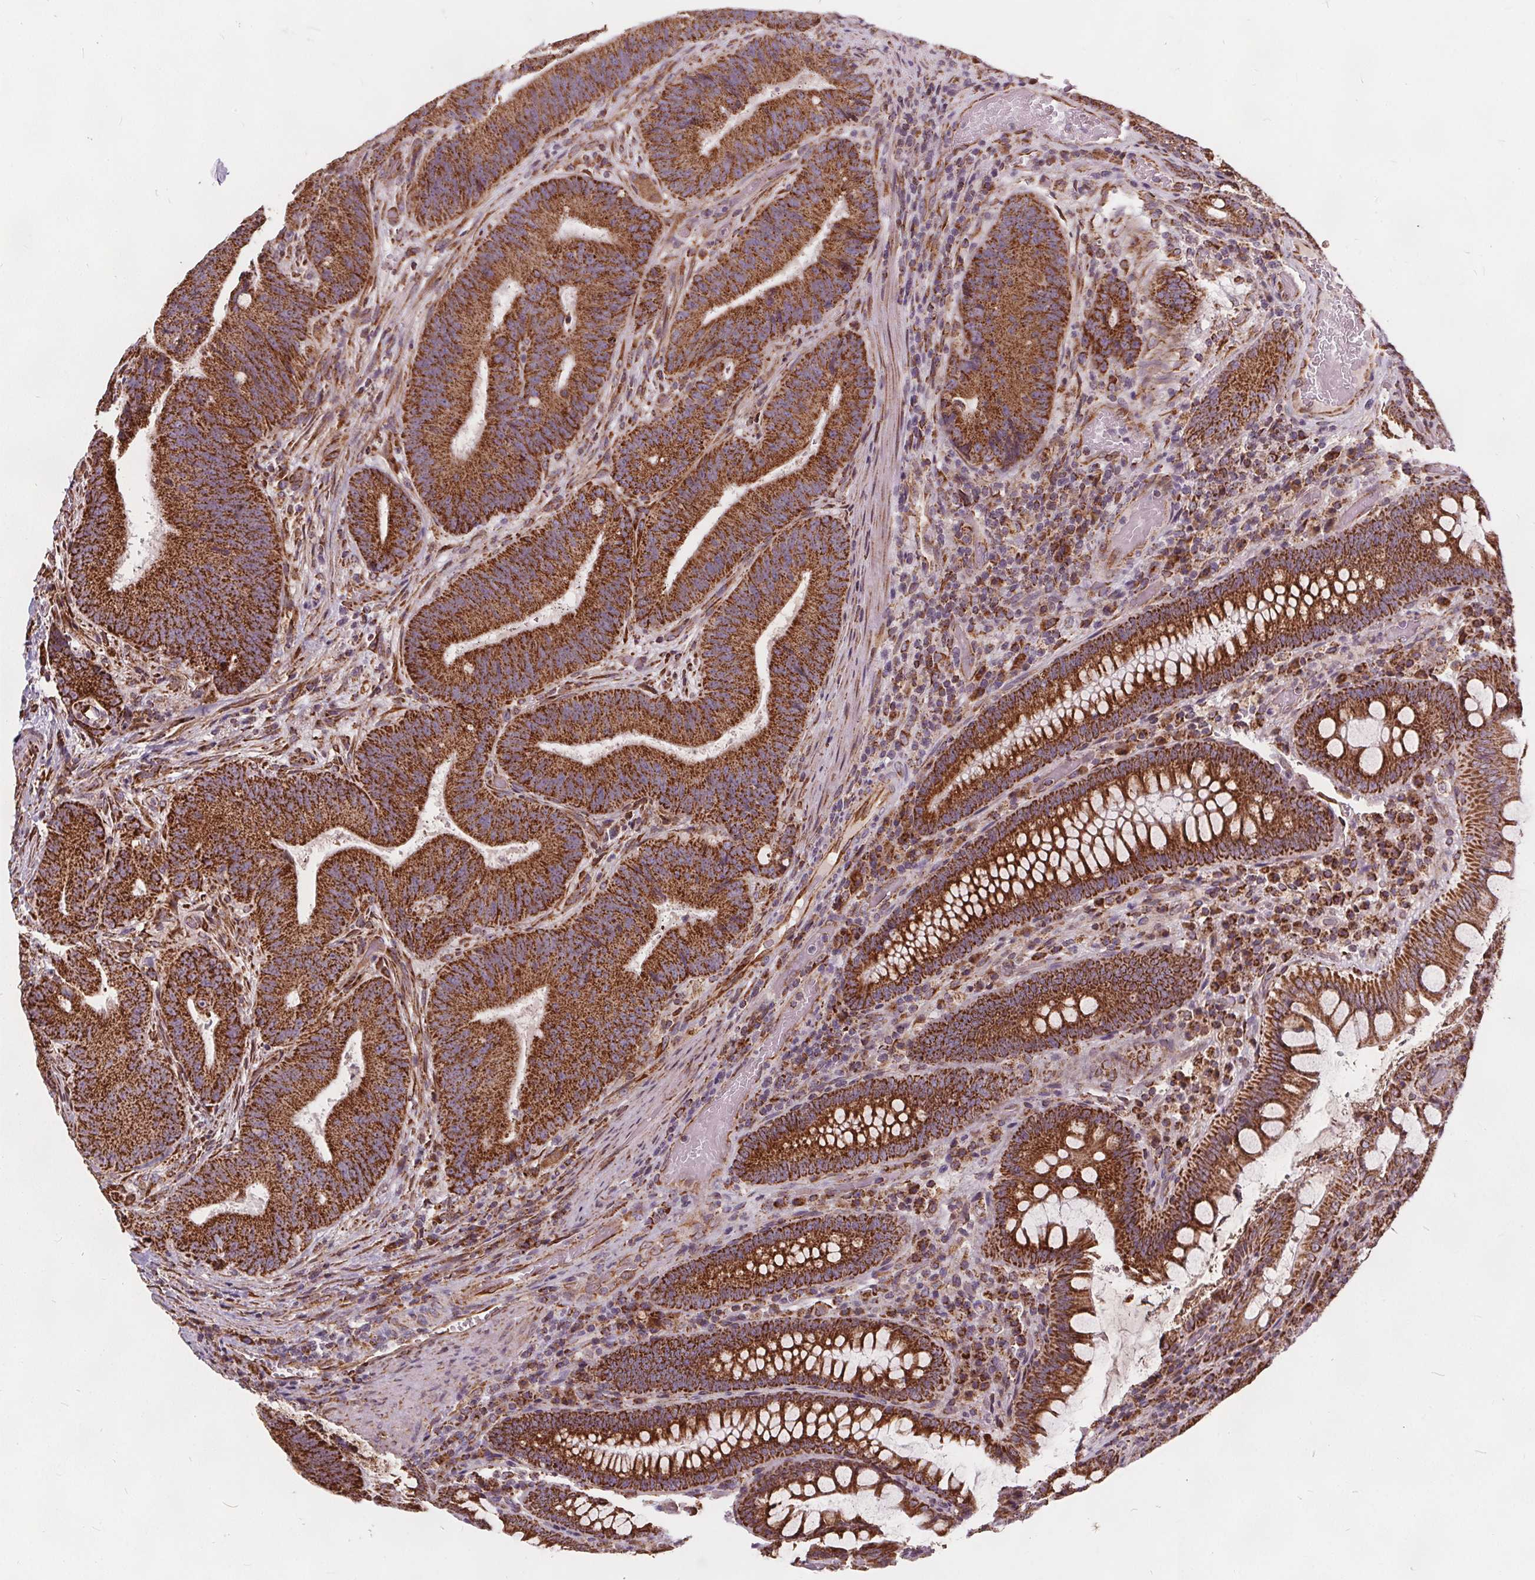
{"staining": {"intensity": "strong", "quantity": ">75%", "location": "cytoplasmic/membranous"}, "tissue": "colorectal cancer", "cell_type": "Tumor cells", "image_type": "cancer", "snomed": [{"axis": "morphology", "description": "Adenocarcinoma, NOS"}, {"axis": "topography", "description": "Colon"}], "caption": "Immunohistochemical staining of colorectal cancer exhibits high levels of strong cytoplasmic/membranous protein expression in about >75% of tumor cells.", "gene": "PLSCR3", "patient": {"sex": "female", "age": 43}}